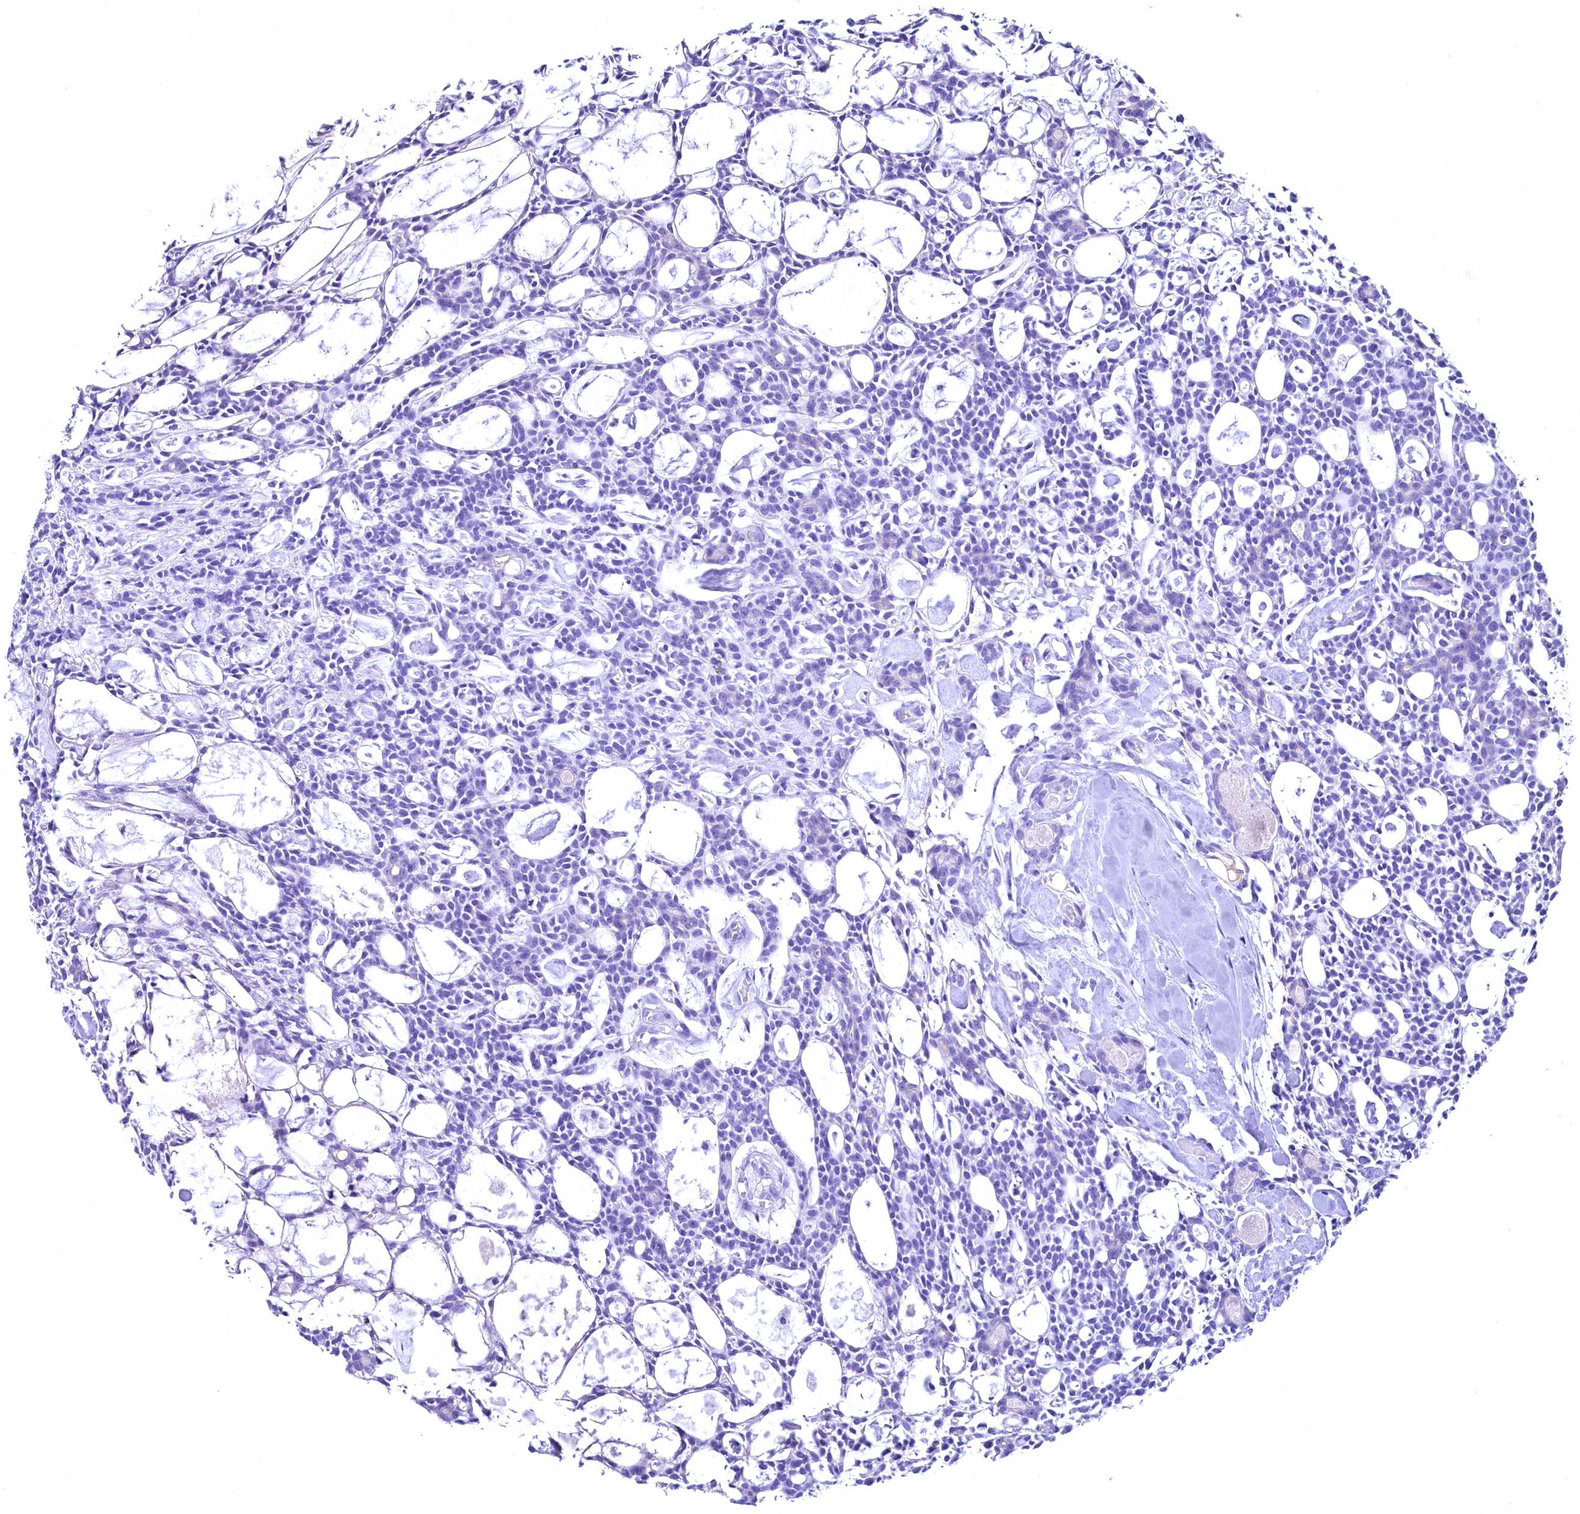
{"staining": {"intensity": "negative", "quantity": "none", "location": "none"}, "tissue": "head and neck cancer", "cell_type": "Tumor cells", "image_type": "cancer", "snomed": [{"axis": "morphology", "description": "Adenocarcinoma, NOS"}, {"axis": "topography", "description": "Salivary gland"}, {"axis": "topography", "description": "Head-Neck"}], "caption": "Human adenocarcinoma (head and neck) stained for a protein using immunohistochemistry (IHC) reveals no positivity in tumor cells.", "gene": "SKIDA1", "patient": {"sex": "male", "age": 55}}